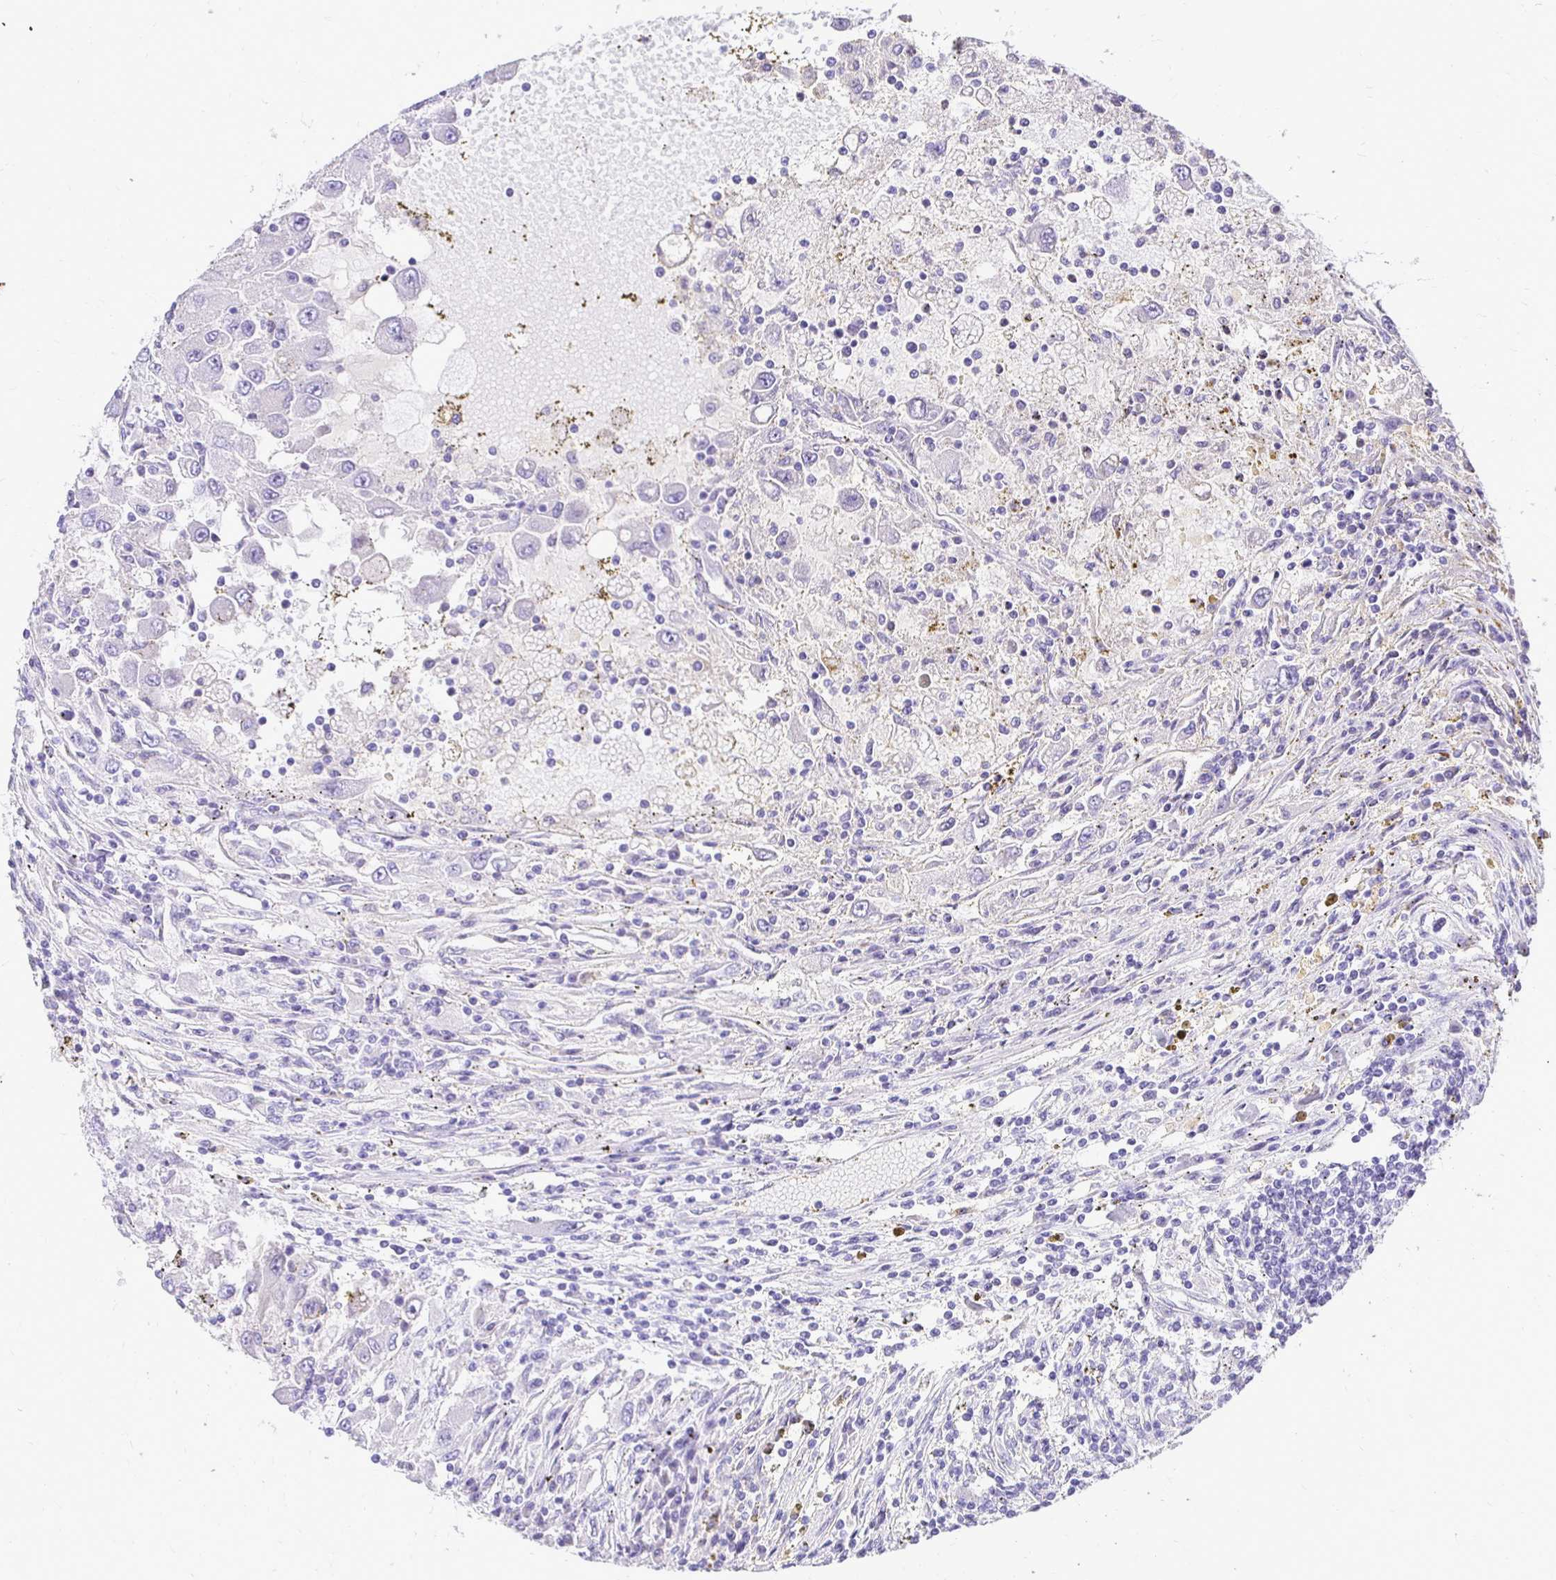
{"staining": {"intensity": "negative", "quantity": "none", "location": "none"}, "tissue": "renal cancer", "cell_type": "Tumor cells", "image_type": "cancer", "snomed": [{"axis": "morphology", "description": "Adenocarcinoma, NOS"}, {"axis": "topography", "description": "Kidney"}], "caption": "Tumor cells show no significant protein expression in renal cancer.", "gene": "TAF1D", "patient": {"sex": "female", "age": 67}}